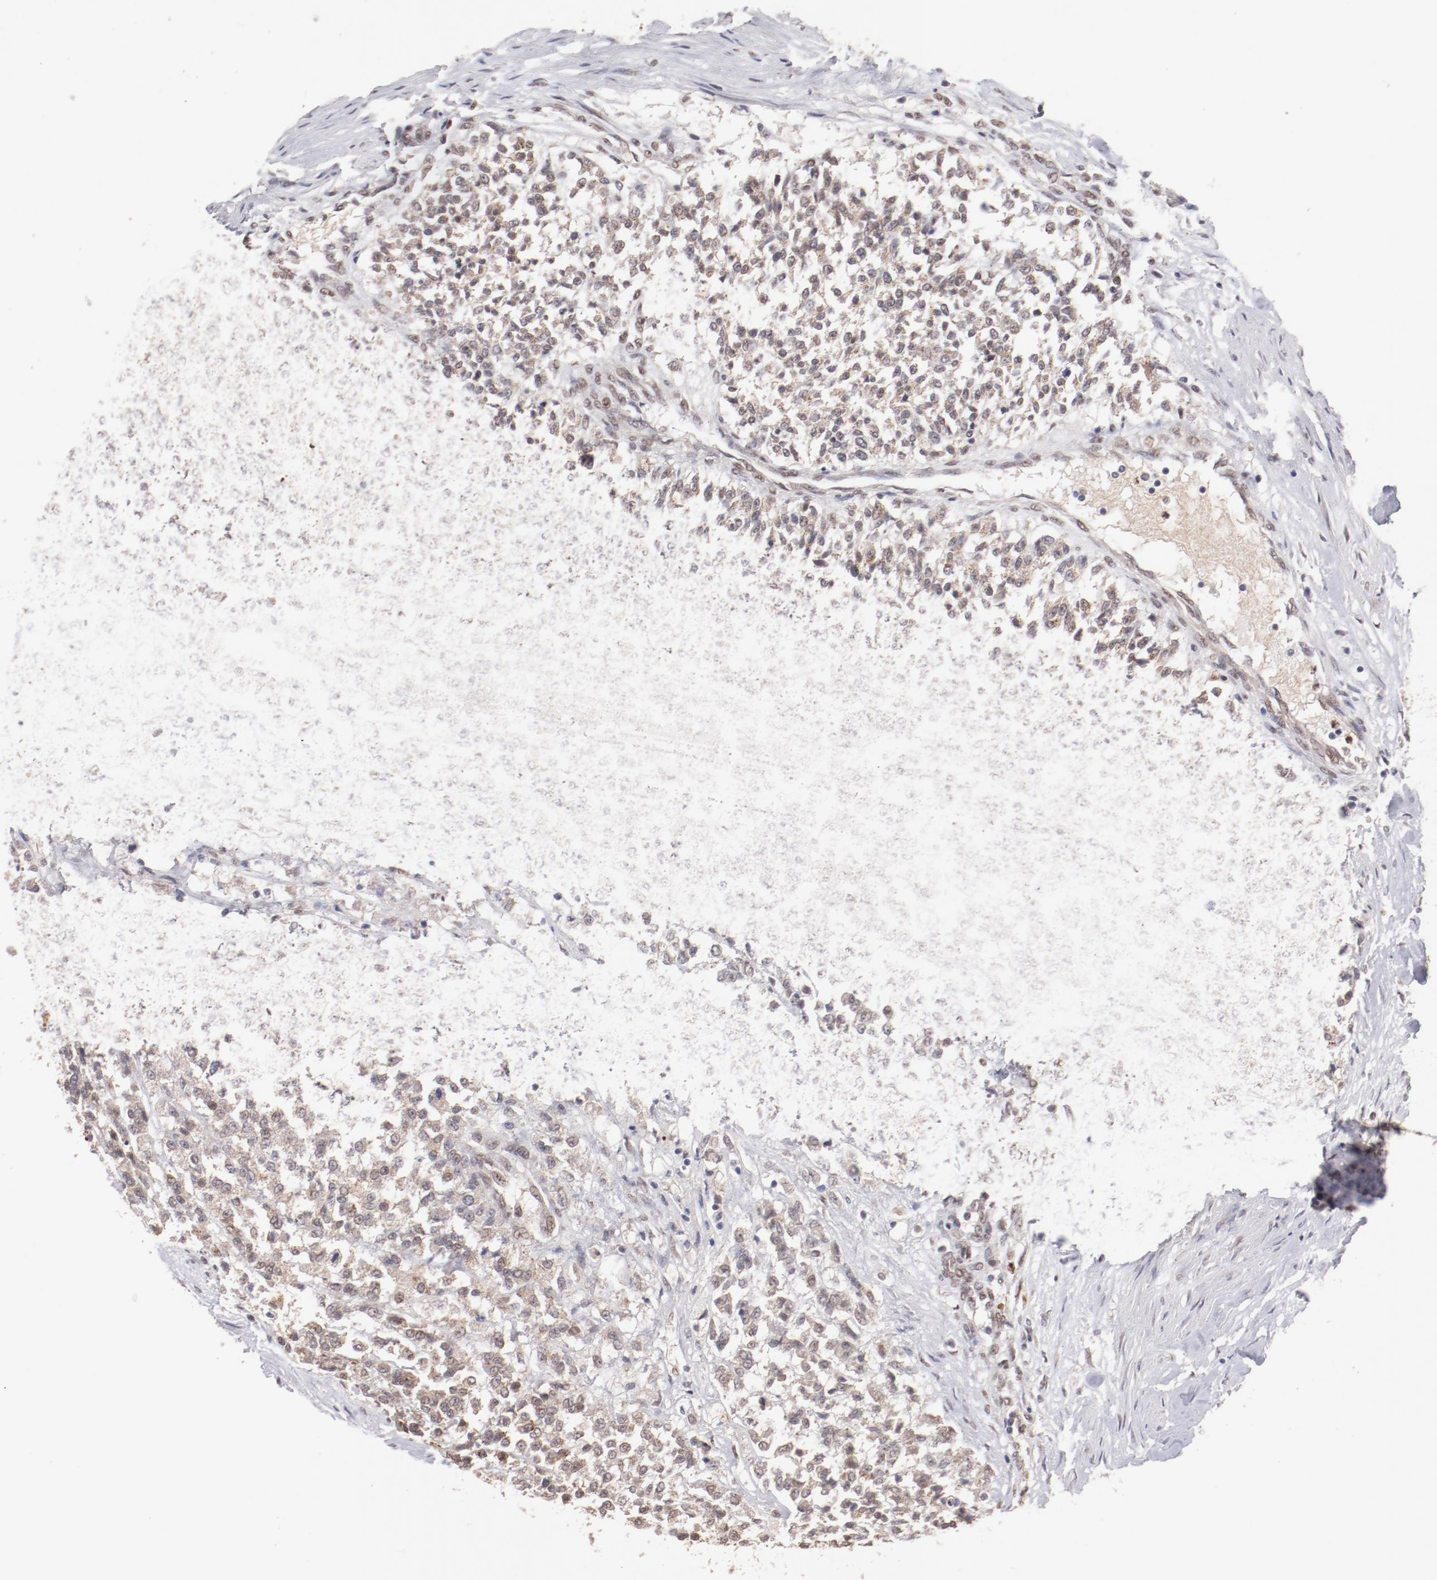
{"staining": {"intensity": "weak", "quantity": ">75%", "location": "nuclear"}, "tissue": "testis cancer", "cell_type": "Tumor cells", "image_type": "cancer", "snomed": [{"axis": "morphology", "description": "Seminoma, NOS"}, {"axis": "topography", "description": "Testis"}], "caption": "A histopathology image showing weak nuclear positivity in about >75% of tumor cells in seminoma (testis), as visualized by brown immunohistochemical staining.", "gene": "NFE2", "patient": {"sex": "male", "age": 59}}